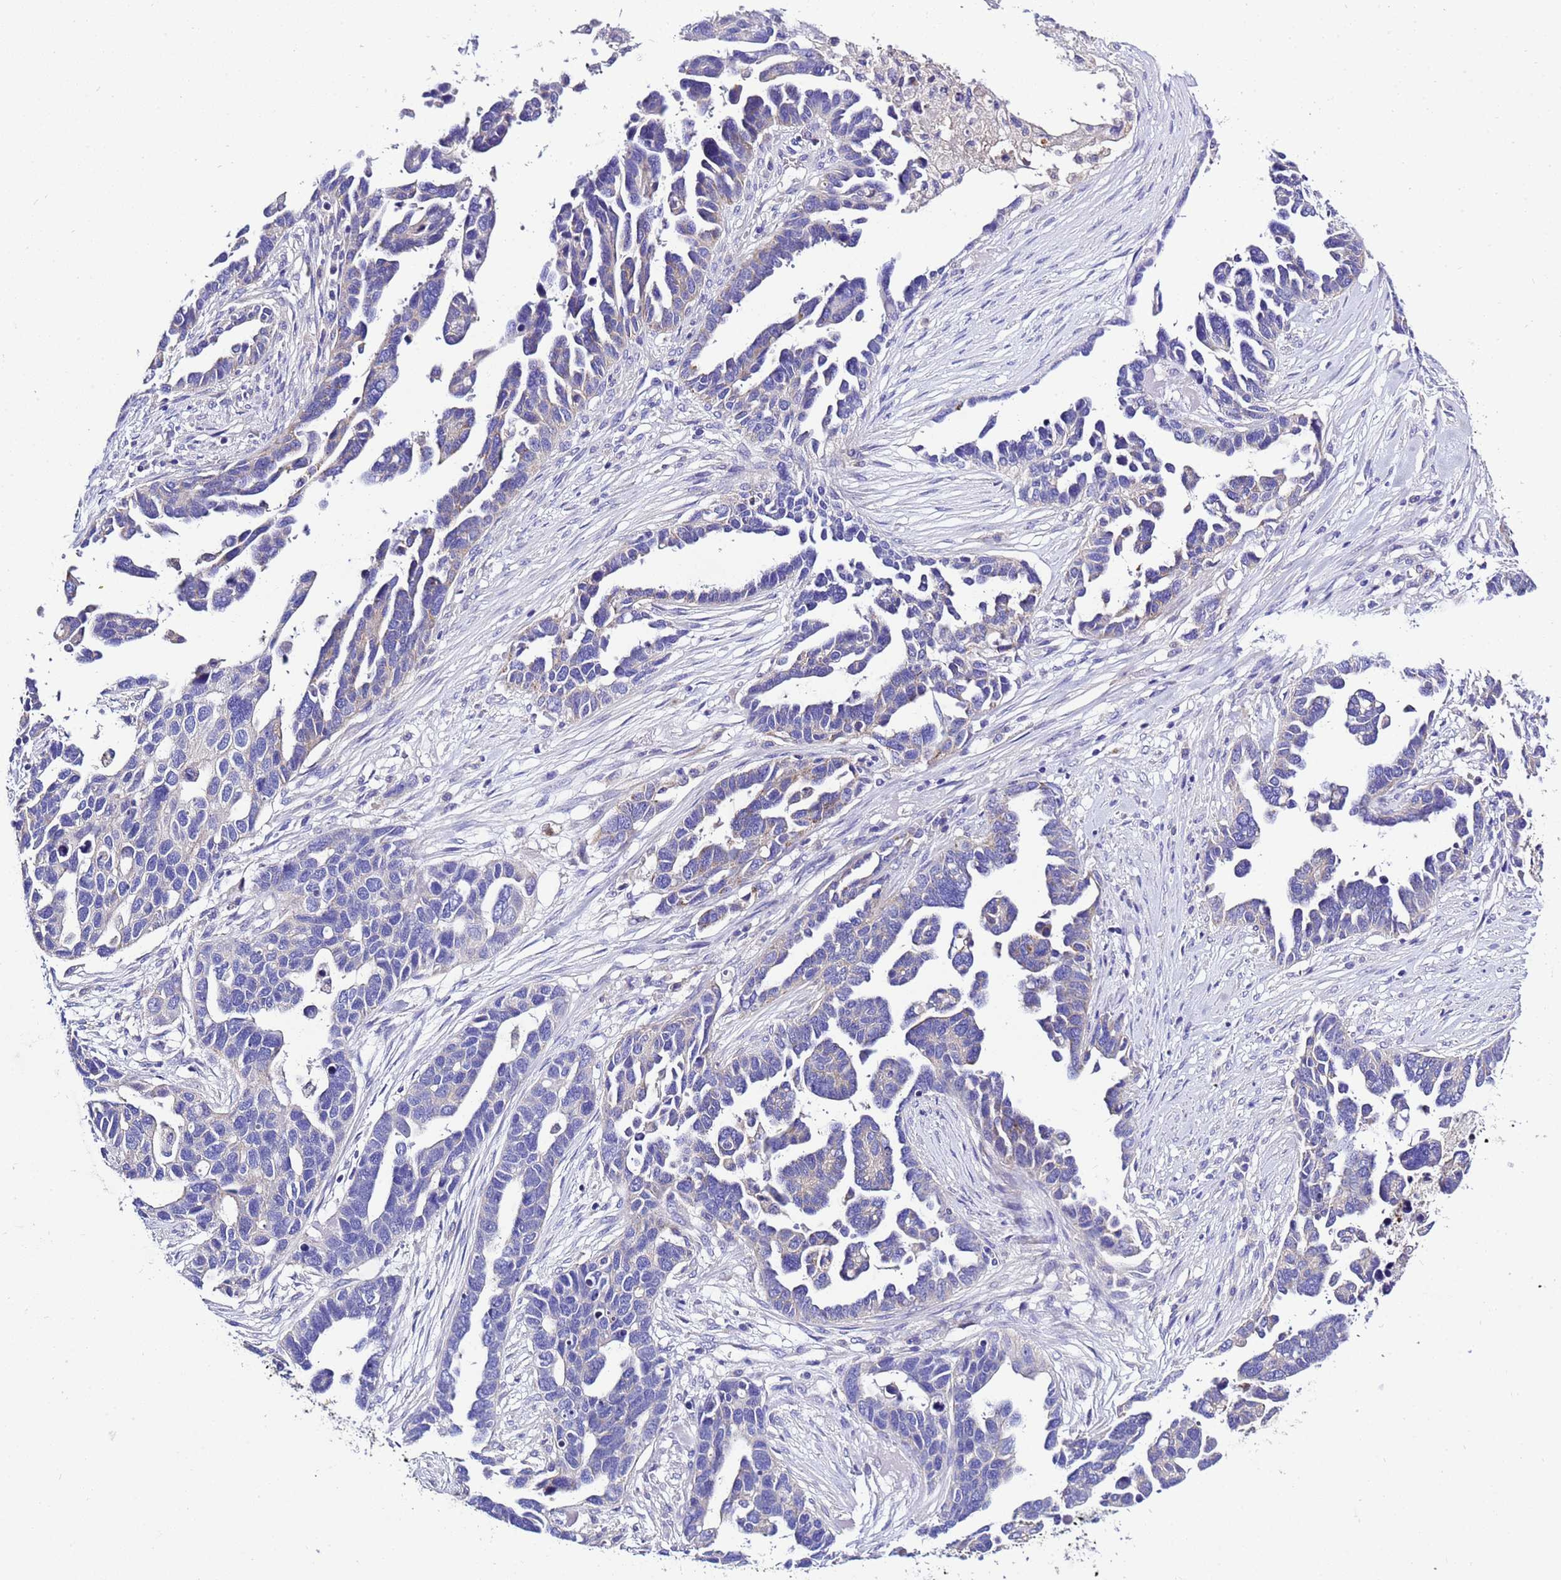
{"staining": {"intensity": "negative", "quantity": "none", "location": "none"}, "tissue": "ovarian cancer", "cell_type": "Tumor cells", "image_type": "cancer", "snomed": [{"axis": "morphology", "description": "Cystadenocarcinoma, serous, NOS"}, {"axis": "topography", "description": "Ovary"}], "caption": "The micrograph exhibits no significant positivity in tumor cells of ovarian cancer.", "gene": "KICS2", "patient": {"sex": "female", "age": 54}}